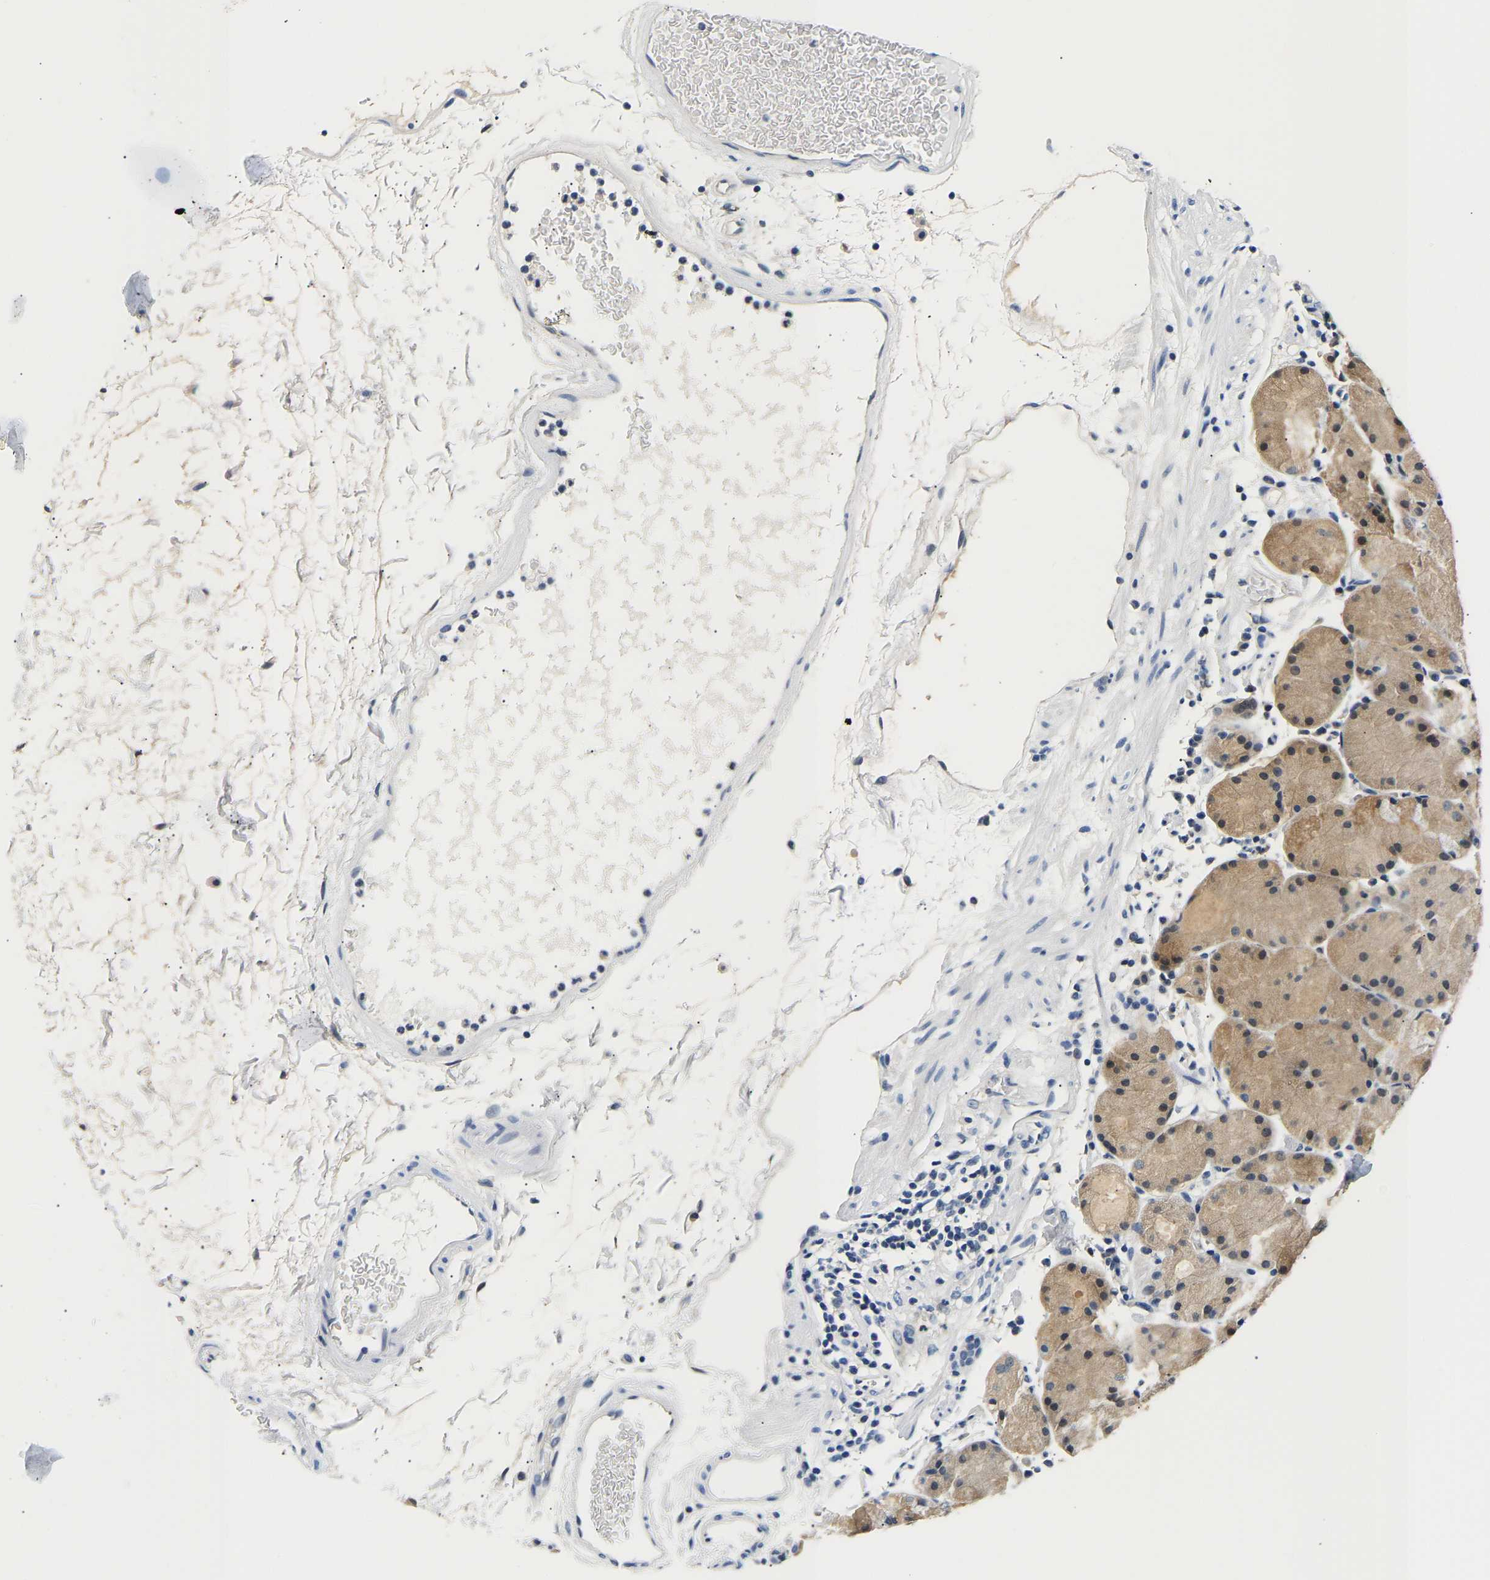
{"staining": {"intensity": "moderate", "quantity": "25%-75%", "location": "cytoplasmic/membranous"}, "tissue": "stomach", "cell_type": "Glandular cells", "image_type": "normal", "snomed": [{"axis": "morphology", "description": "Normal tissue, NOS"}, {"axis": "topography", "description": "Stomach"}, {"axis": "topography", "description": "Stomach, lower"}], "caption": "A micrograph showing moderate cytoplasmic/membranous positivity in about 25%-75% of glandular cells in normal stomach, as visualized by brown immunohistochemical staining.", "gene": "UCHL3", "patient": {"sex": "female", "age": 75}}